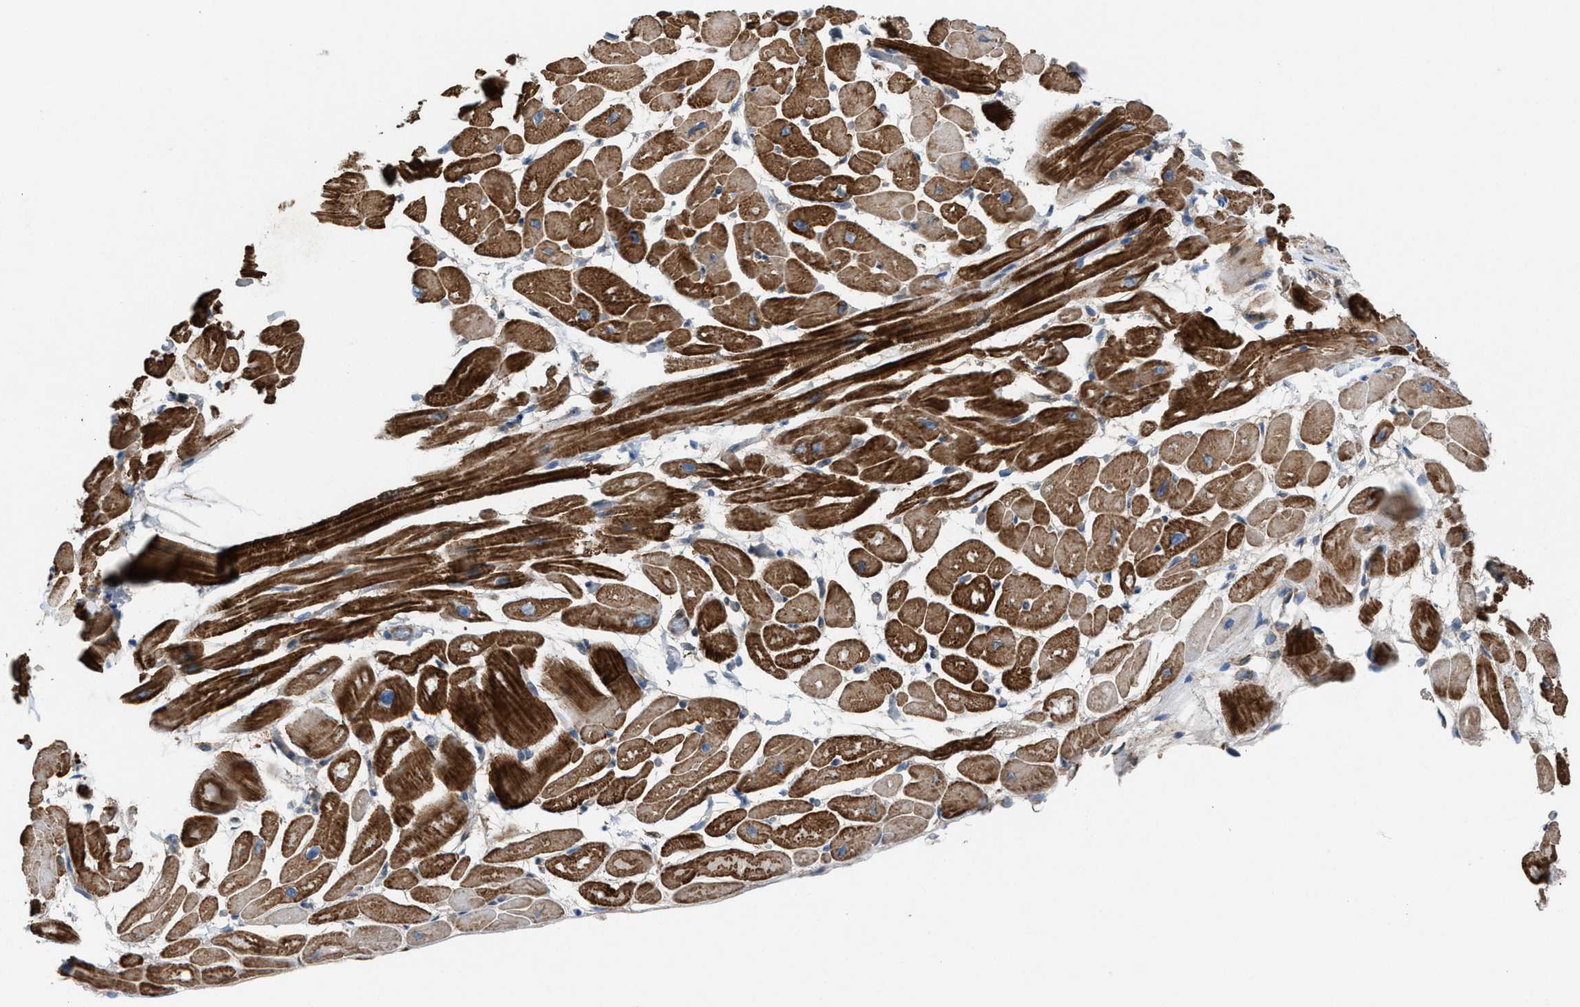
{"staining": {"intensity": "strong", "quantity": ">75%", "location": "cytoplasmic/membranous"}, "tissue": "heart muscle", "cell_type": "Cardiomyocytes", "image_type": "normal", "snomed": [{"axis": "morphology", "description": "Normal tissue, NOS"}, {"axis": "topography", "description": "Heart"}], "caption": "This is a histology image of immunohistochemistry staining of unremarkable heart muscle, which shows strong positivity in the cytoplasmic/membranous of cardiomyocytes.", "gene": "TPK1", "patient": {"sex": "male", "age": 45}}